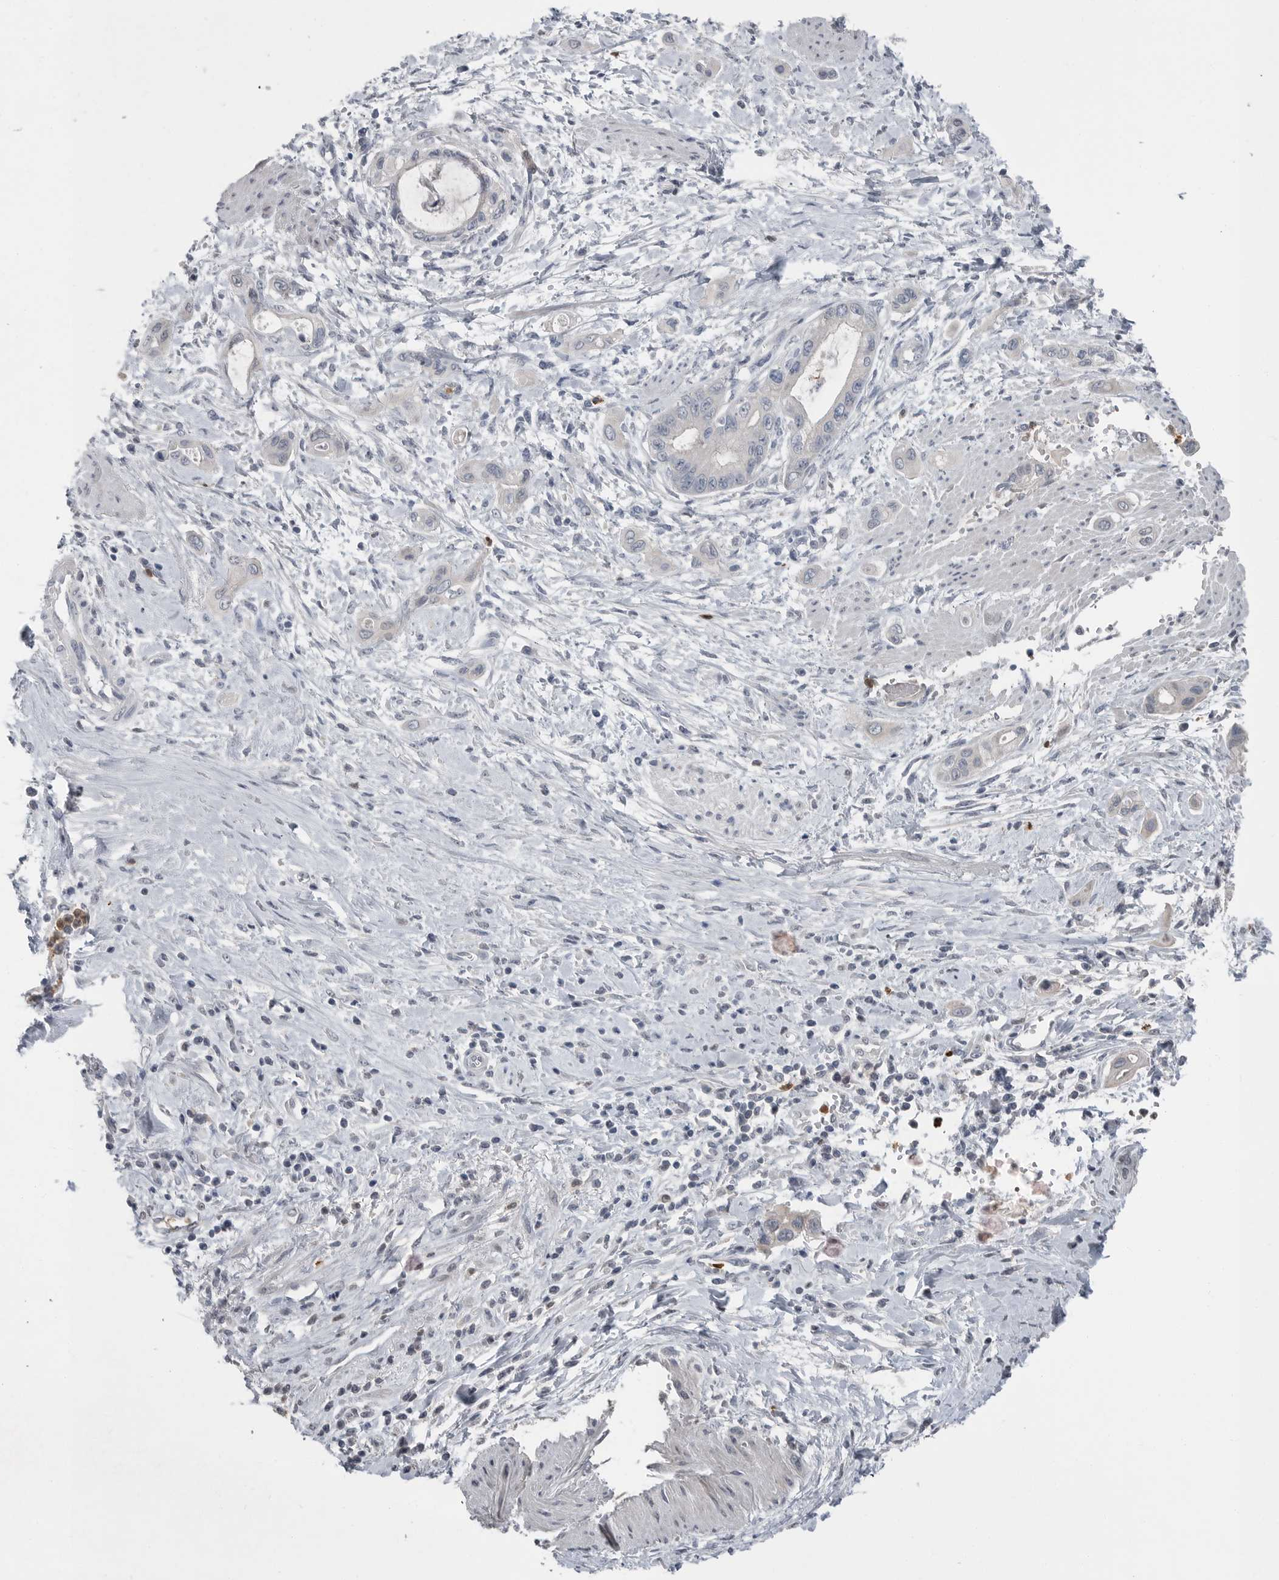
{"staining": {"intensity": "negative", "quantity": "none", "location": "none"}, "tissue": "pancreatic cancer", "cell_type": "Tumor cells", "image_type": "cancer", "snomed": [{"axis": "morphology", "description": "Adenocarcinoma, NOS"}, {"axis": "topography", "description": "Pancreas"}], "caption": "Micrograph shows no significant protein expression in tumor cells of pancreatic adenocarcinoma.", "gene": "SCP2", "patient": {"sex": "male", "age": 59}}